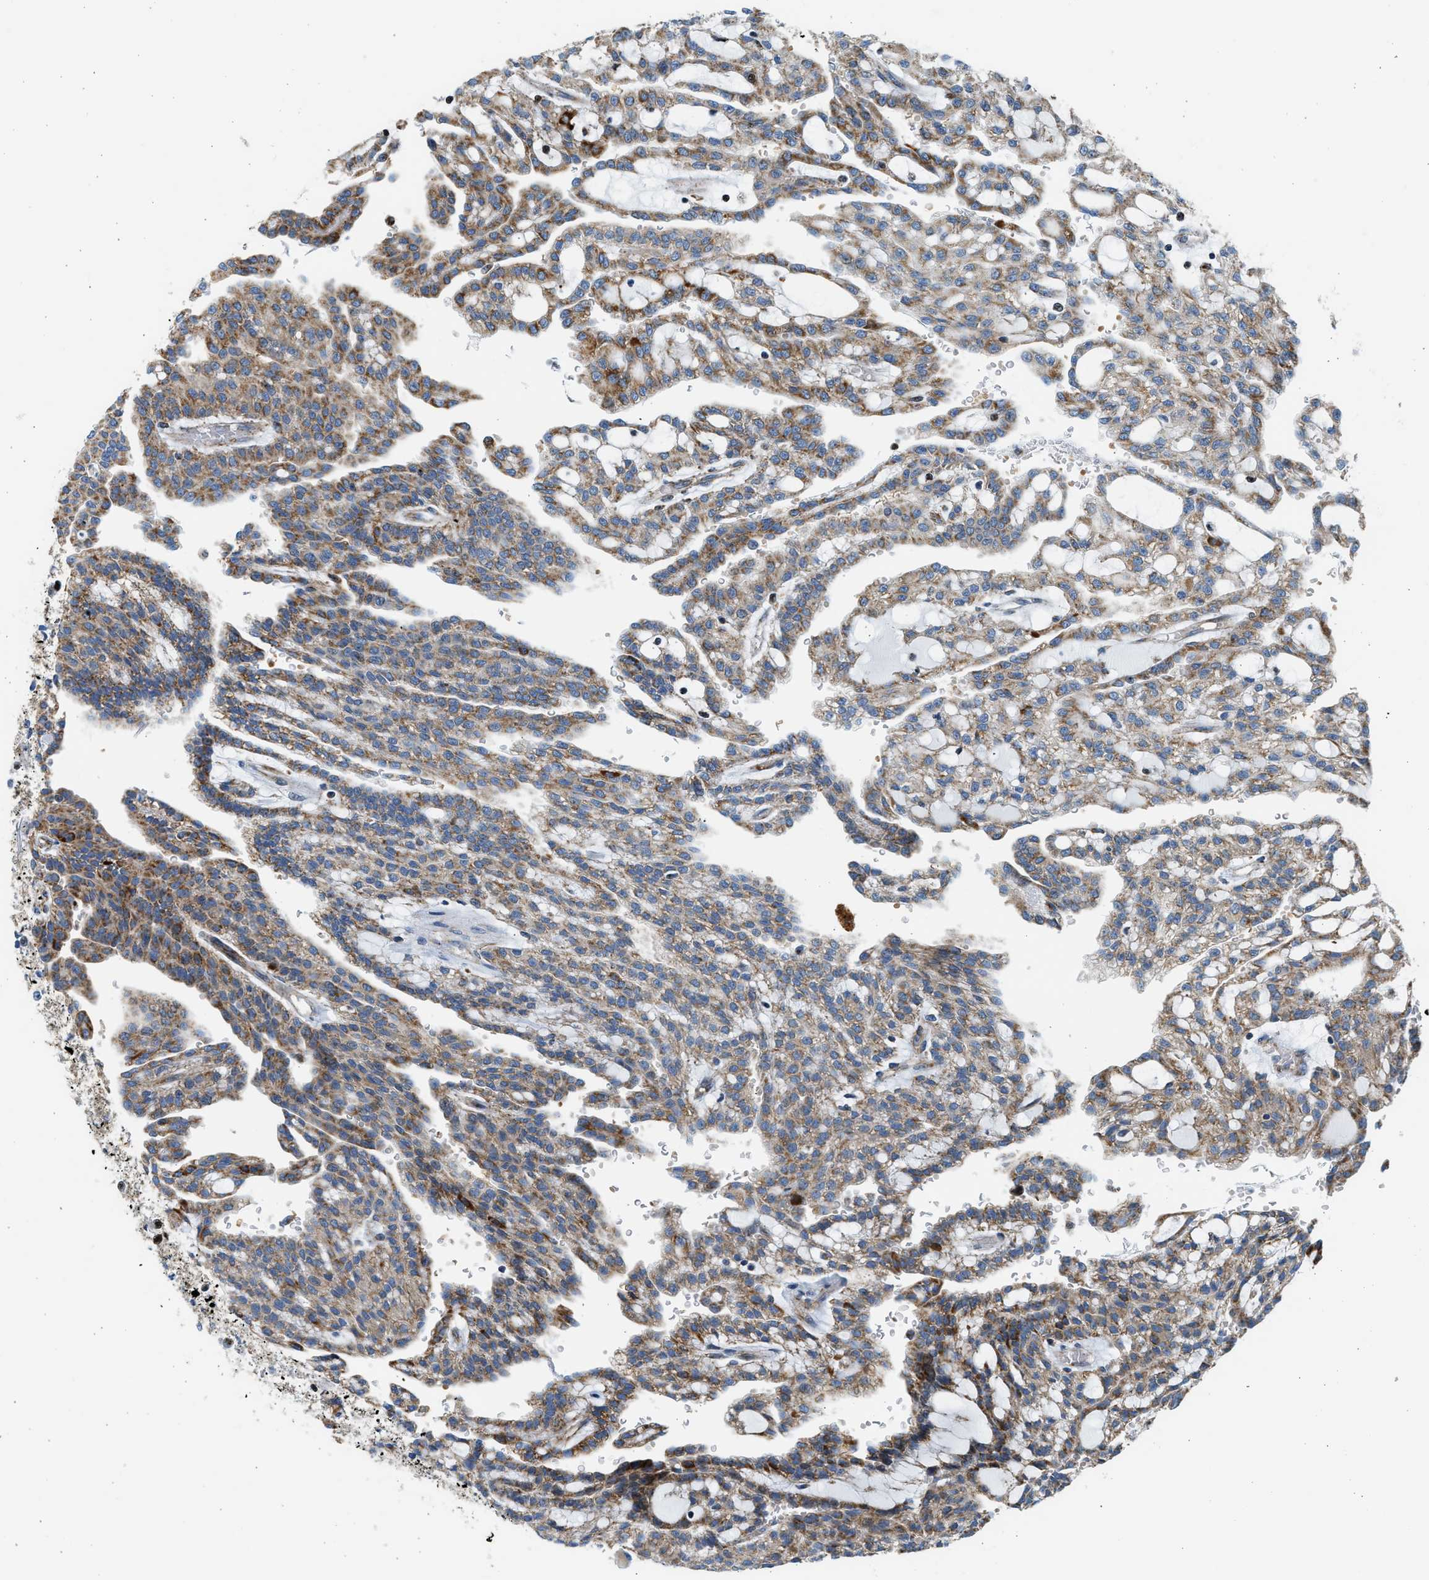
{"staining": {"intensity": "moderate", "quantity": ">75%", "location": "cytoplasmic/membranous"}, "tissue": "renal cancer", "cell_type": "Tumor cells", "image_type": "cancer", "snomed": [{"axis": "morphology", "description": "Adenocarcinoma, NOS"}, {"axis": "topography", "description": "Kidney"}], "caption": "A high-resolution image shows immunohistochemistry (IHC) staining of renal cancer, which demonstrates moderate cytoplasmic/membranous expression in approximately >75% of tumor cells.", "gene": "KCNMB3", "patient": {"sex": "male", "age": 63}}